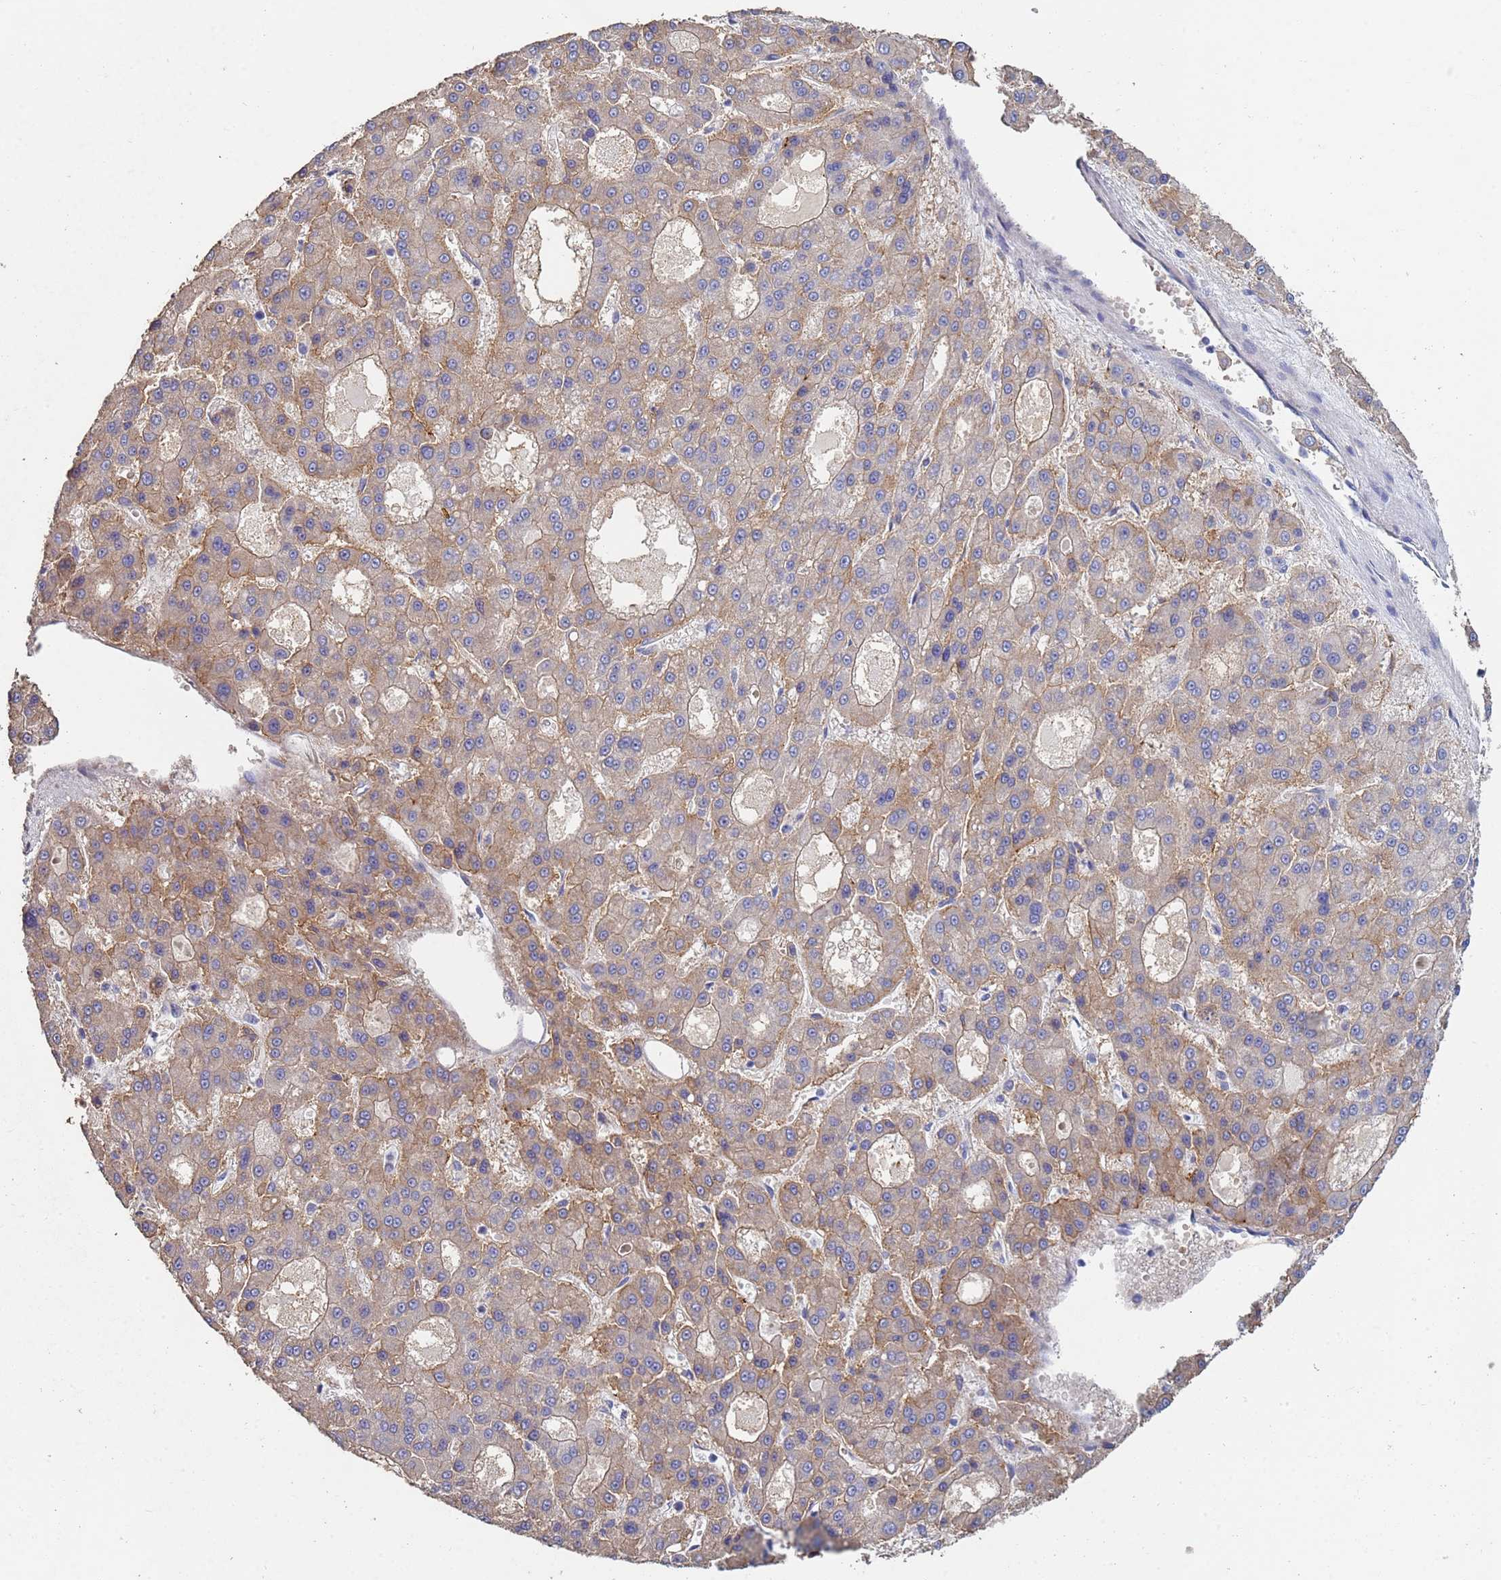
{"staining": {"intensity": "moderate", "quantity": "25%-75%", "location": "cytoplasmic/membranous"}, "tissue": "liver cancer", "cell_type": "Tumor cells", "image_type": "cancer", "snomed": [{"axis": "morphology", "description": "Carcinoma, Hepatocellular, NOS"}, {"axis": "topography", "description": "Liver"}], "caption": "IHC of liver cancer reveals medium levels of moderate cytoplasmic/membranous expression in approximately 25%-75% of tumor cells. The staining was performed using DAB (3,3'-diaminobenzidine) to visualize the protein expression in brown, while the nuclei were stained in blue with hematoxylin (Magnification: 20x).", "gene": "ABCA8", "patient": {"sex": "male", "age": 70}}